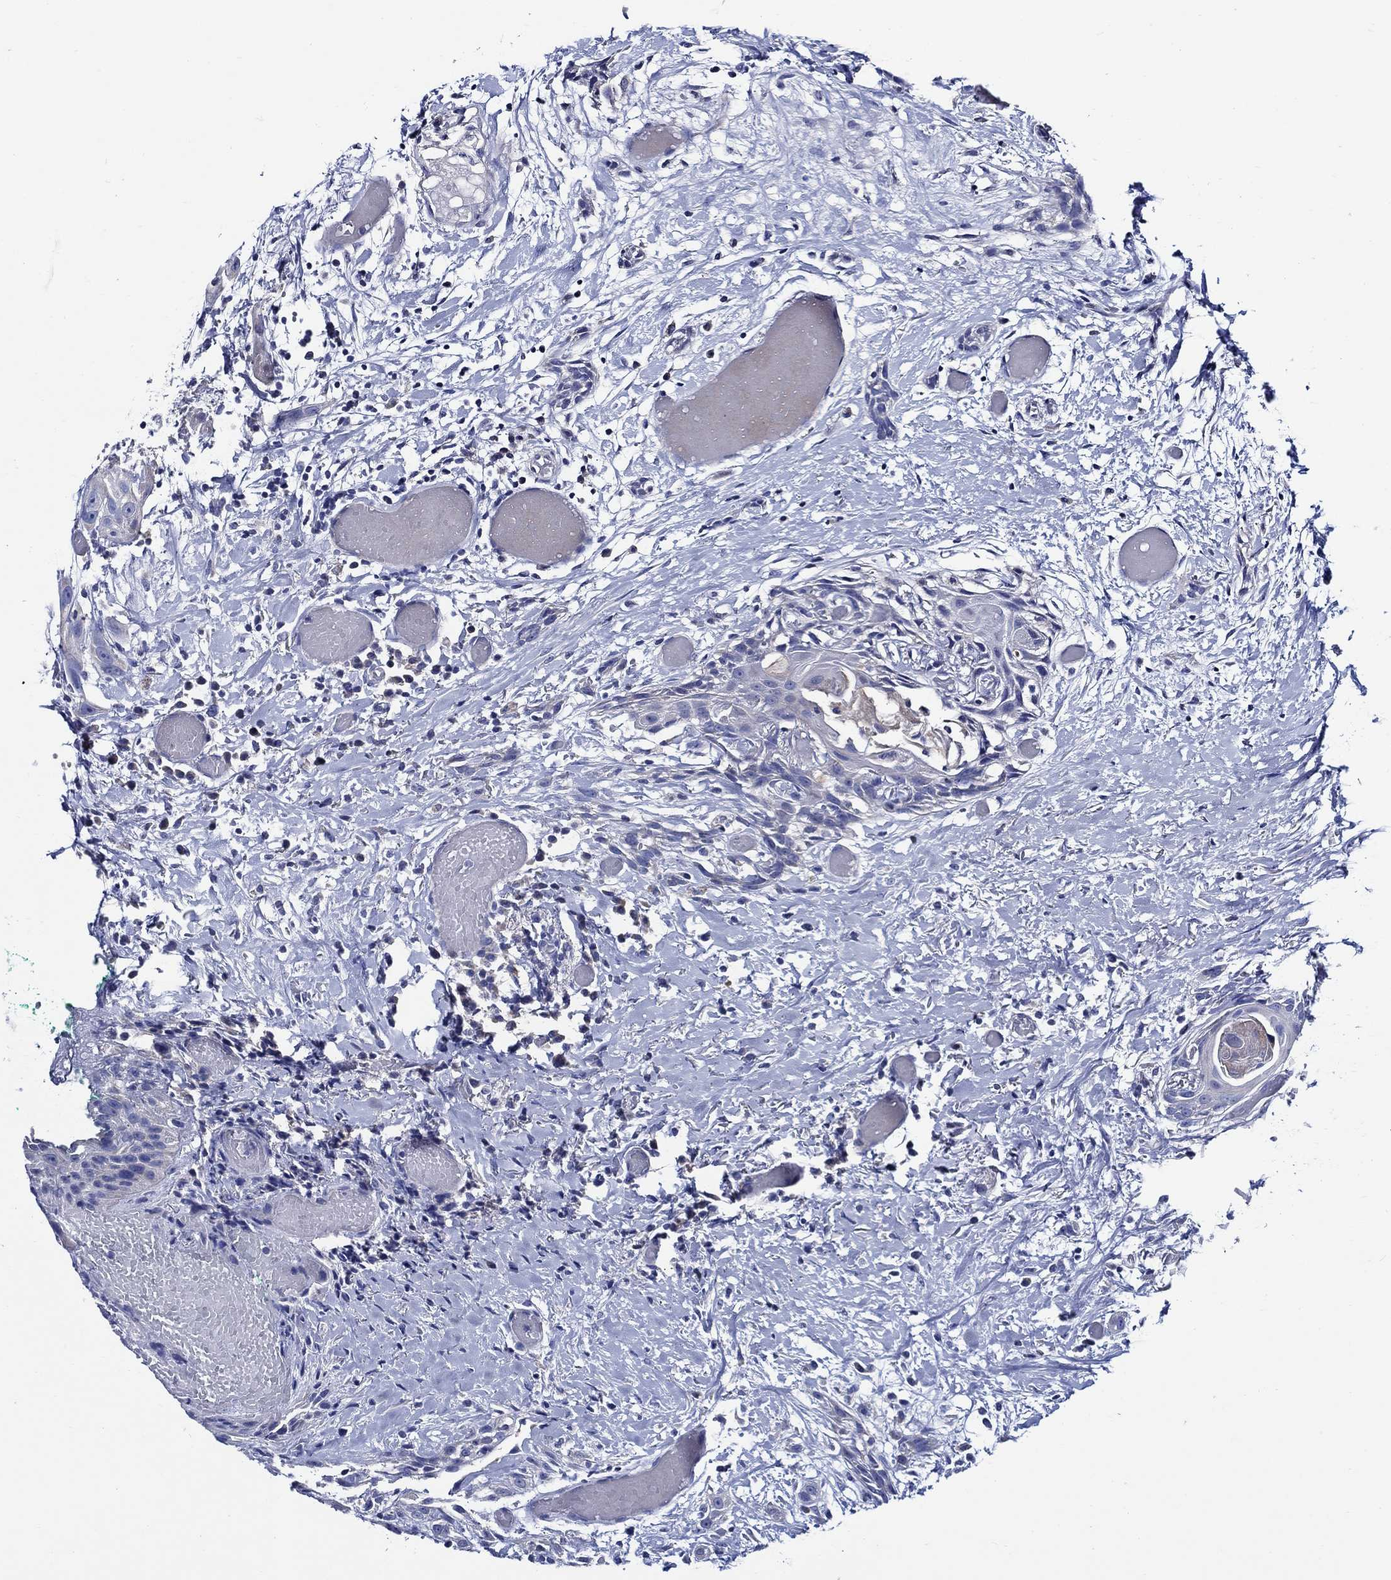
{"staining": {"intensity": "negative", "quantity": "none", "location": "none"}, "tissue": "head and neck cancer", "cell_type": "Tumor cells", "image_type": "cancer", "snomed": [{"axis": "morphology", "description": "Normal tissue, NOS"}, {"axis": "morphology", "description": "Squamous cell carcinoma, NOS"}, {"axis": "topography", "description": "Oral tissue"}, {"axis": "topography", "description": "Salivary gland"}, {"axis": "topography", "description": "Head-Neck"}], "caption": "Immunohistochemistry (IHC) image of head and neck squamous cell carcinoma stained for a protein (brown), which displays no expression in tumor cells.", "gene": "SKOR1", "patient": {"sex": "female", "age": 62}}